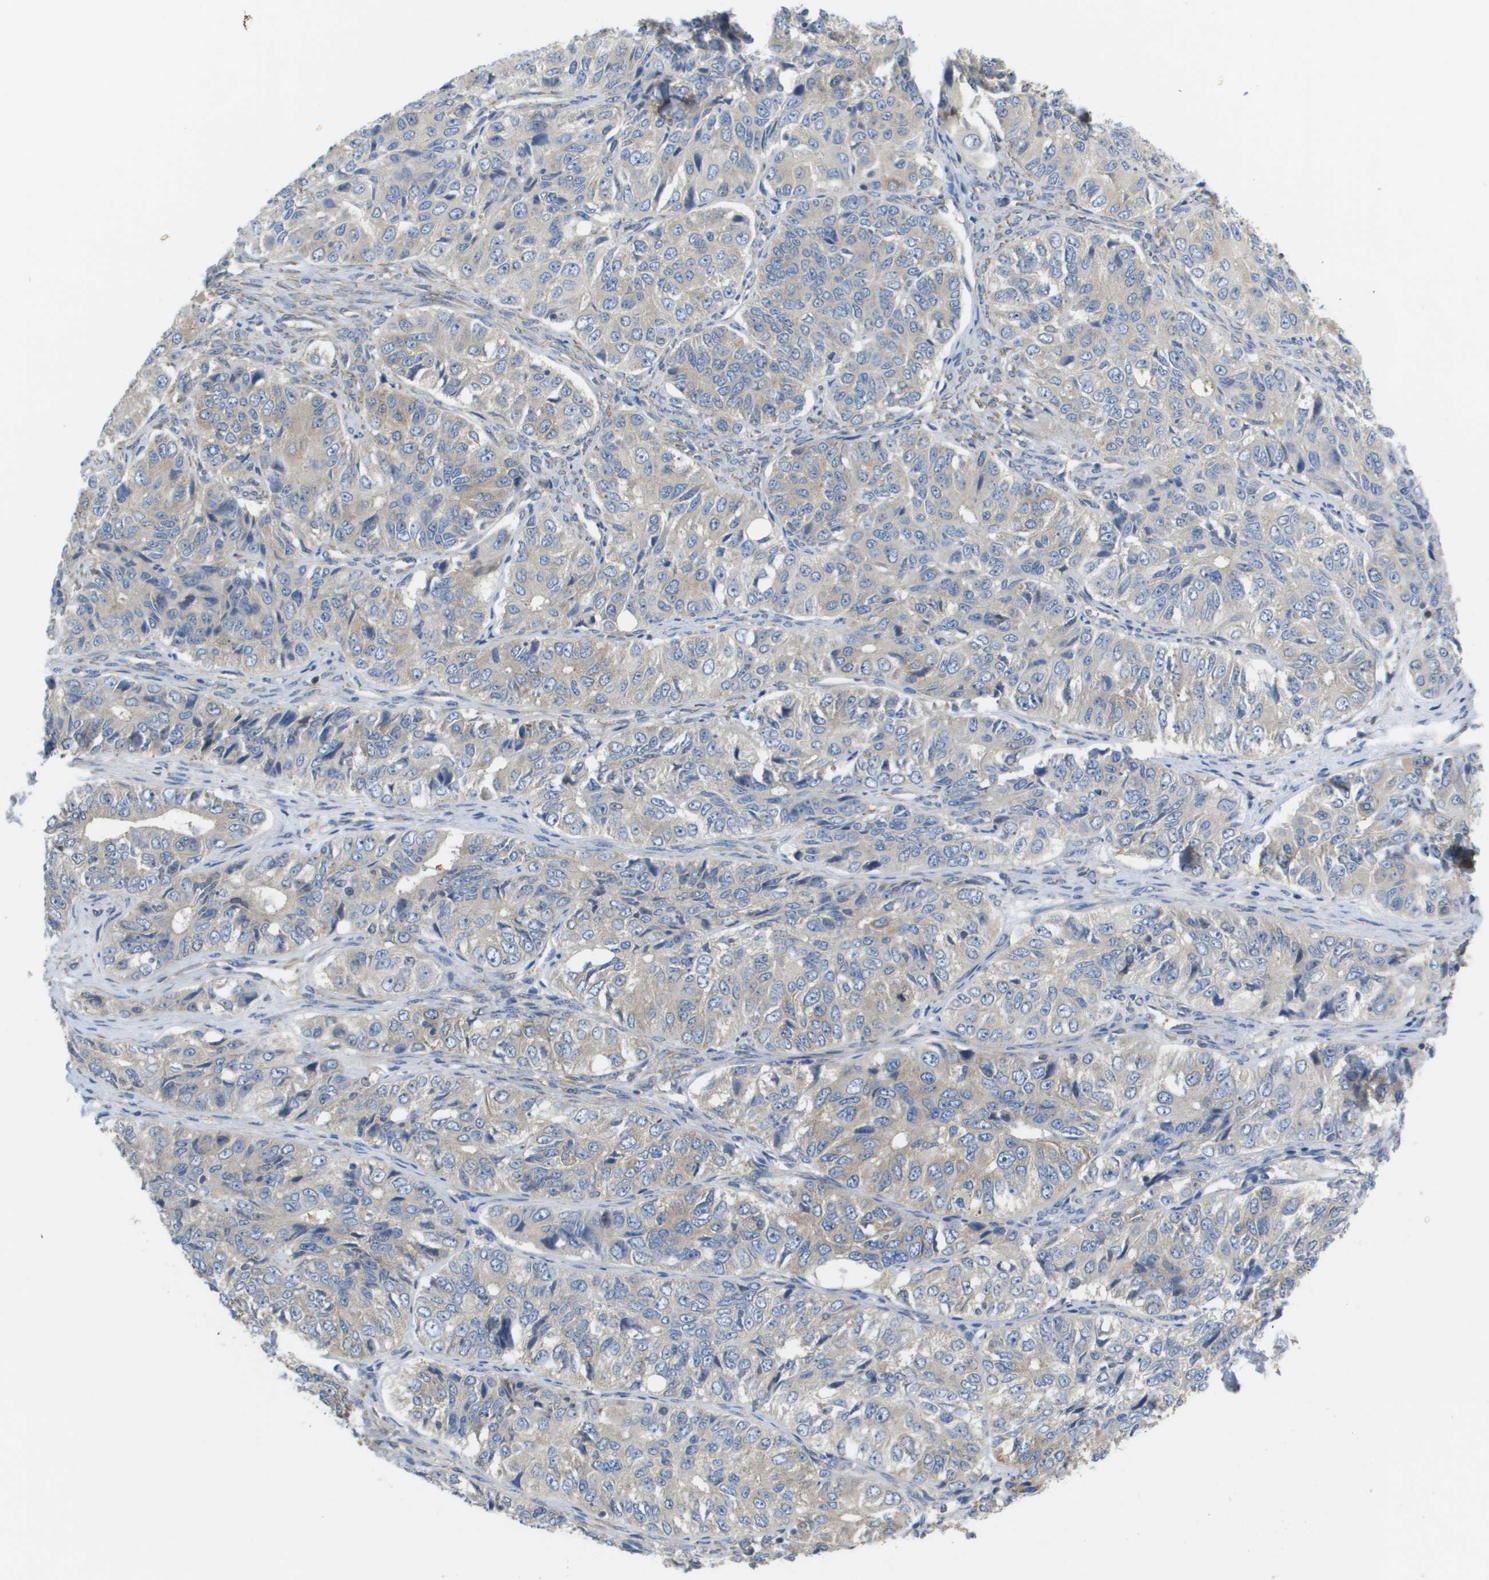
{"staining": {"intensity": "weak", "quantity": "<25%", "location": "cytoplasmic/membranous"}, "tissue": "ovarian cancer", "cell_type": "Tumor cells", "image_type": "cancer", "snomed": [{"axis": "morphology", "description": "Carcinoma, endometroid"}, {"axis": "topography", "description": "Ovary"}], "caption": "High magnification brightfield microscopy of ovarian cancer (endometroid carcinoma) stained with DAB (3,3'-diaminobenzidine) (brown) and counterstained with hematoxylin (blue): tumor cells show no significant positivity.", "gene": "EIF4G2", "patient": {"sex": "female", "age": 51}}